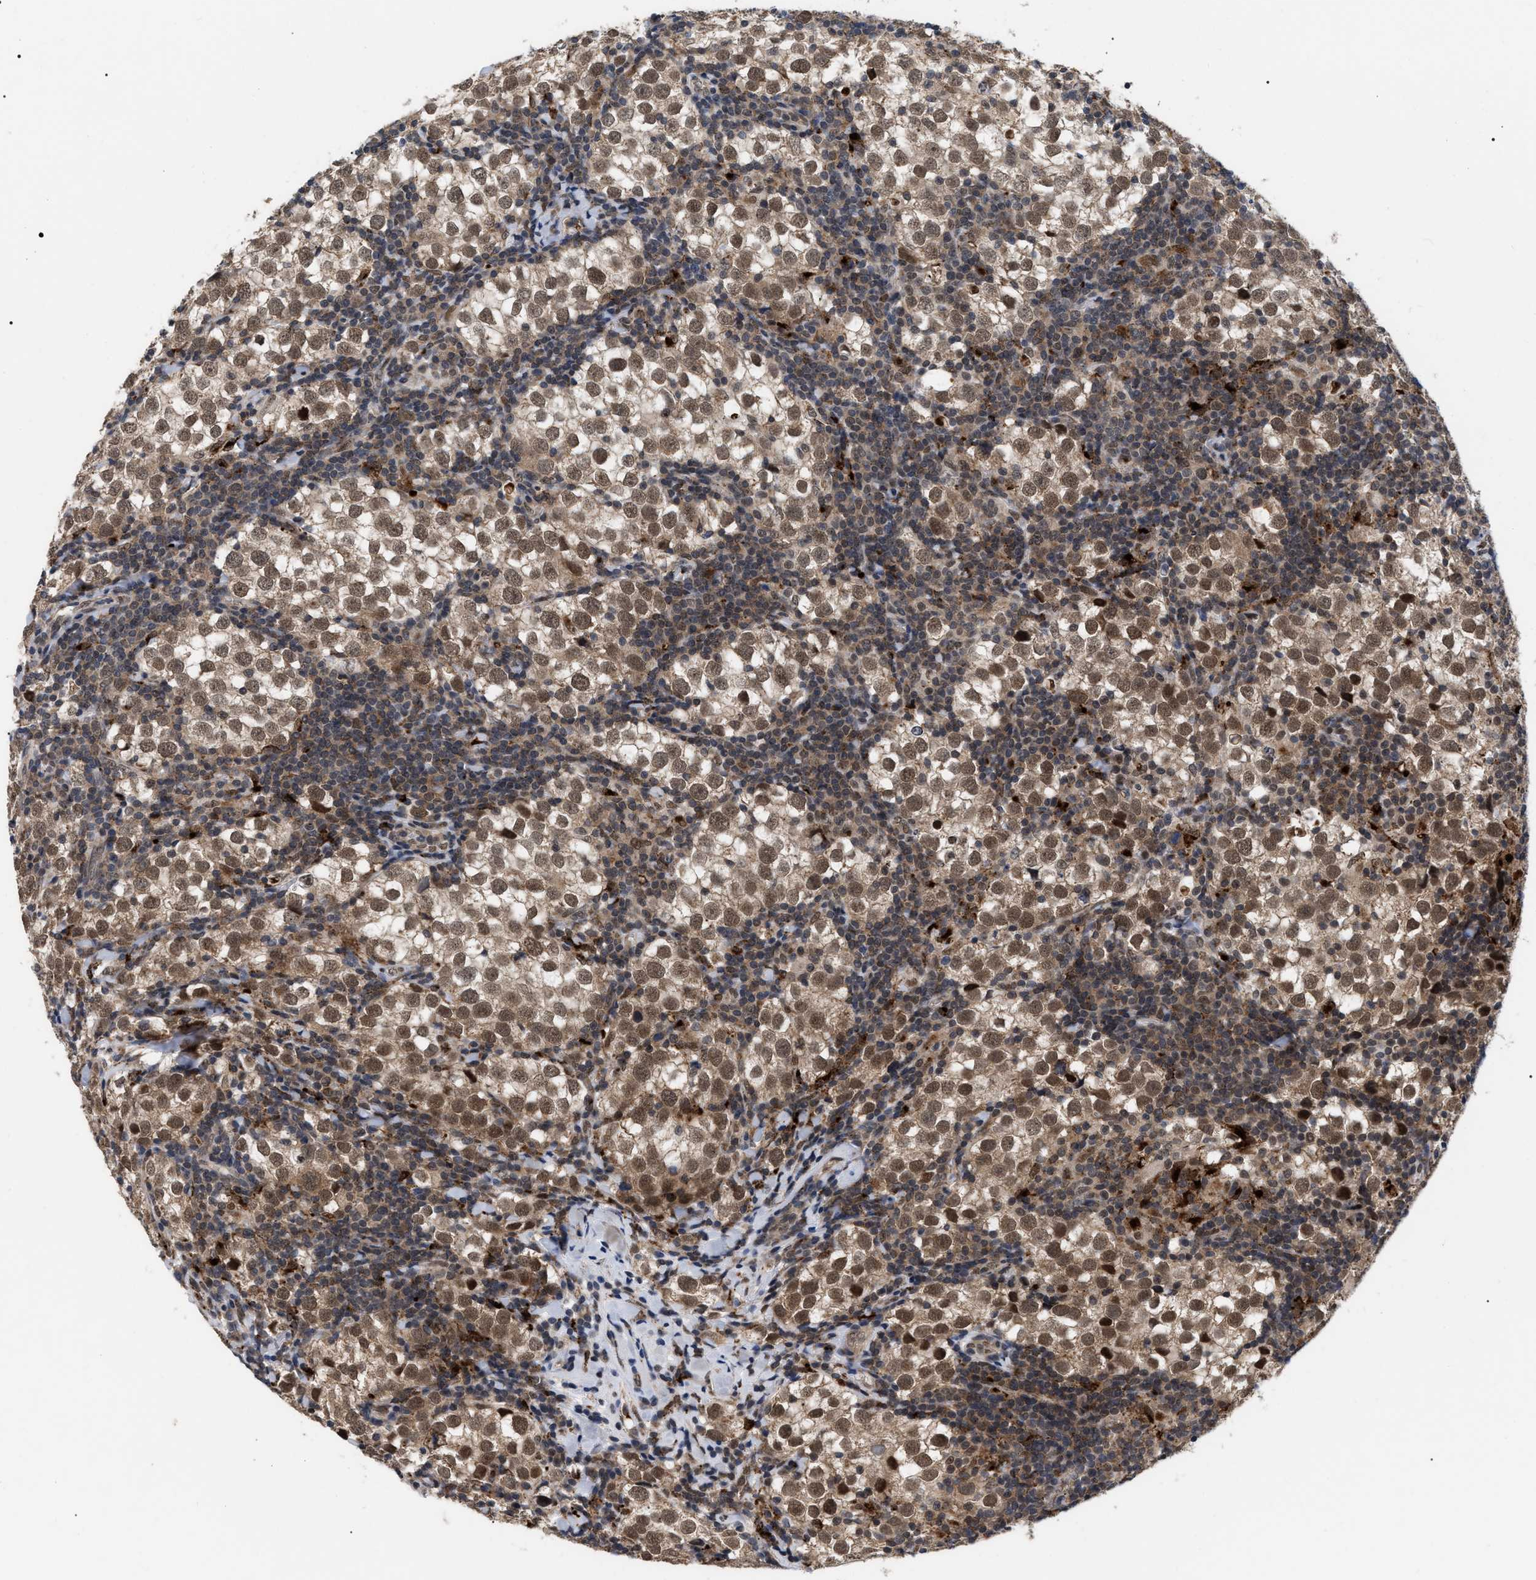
{"staining": {"intensity": "moderate", "quantity": ">75%", "location": "cytoplasmic/membranous,nuclear"}, "tissue": "testis cancer", "cell_type": "Tumor cells", "image_type": "cancer", "snomed": [{"axis": "morphology", "description": "Seminoma, NOS"}, {"axis": "morphology", "description": "Carcinoma, Embryonal, NOS"}, {"axis": "topography", "description": "Testis"}], "caption": "Immunohistochemical staining of human embryonal carcinoma (testis) displays moderate cytoplasmic/membranous and nuclear protein staining in about >75% of tumor cells. (Brightfield microscopy of DAB IHC at high magnification).", "gene": "UPF1", "patient": {"sex": "male", "age": 36}}